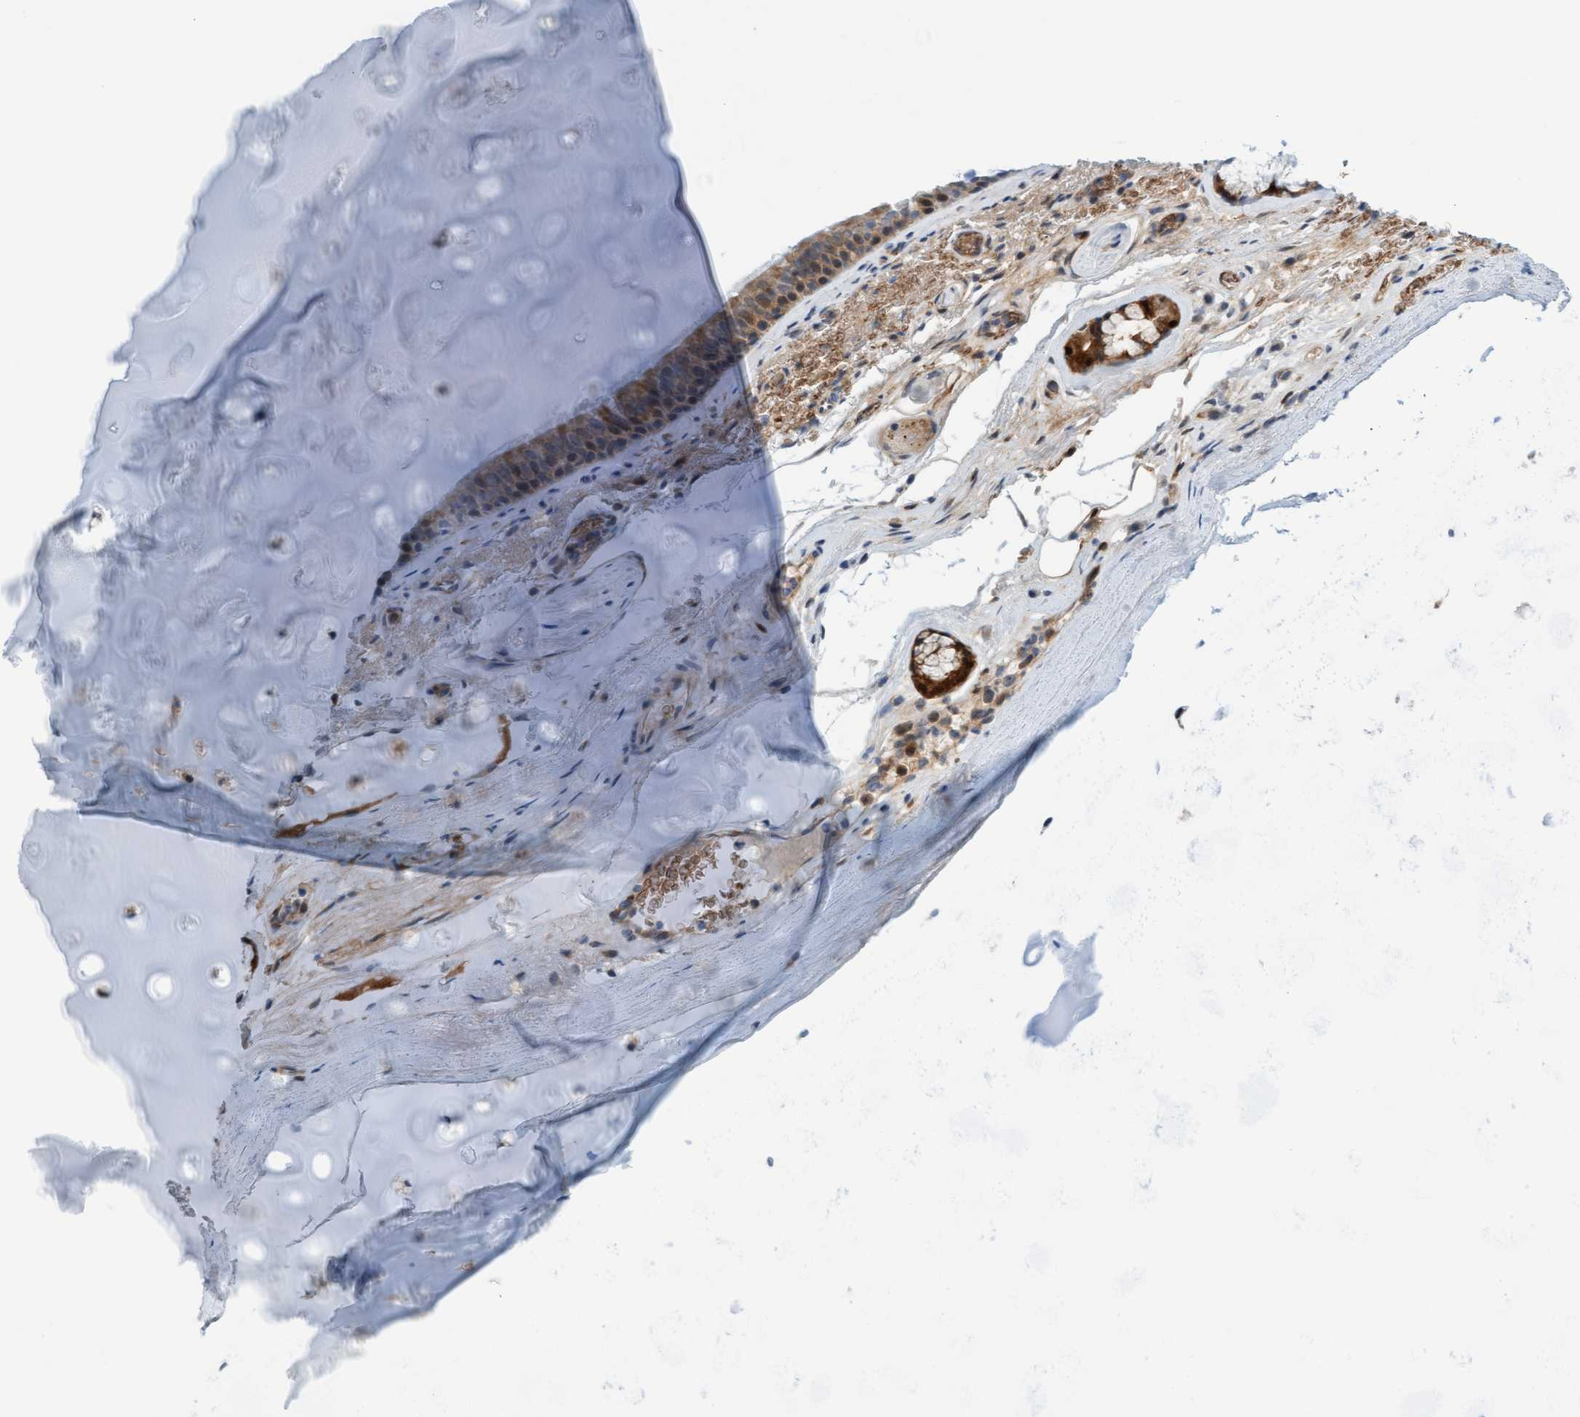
{"staining": {"intensity": "moderate", "quantity": ">75%", "location": "cytoplasmic/membranous,nuclear"}, "tissue": "bronchus", "cell_type": "Respiratory epithelial cells", "image_type": "normal", "snomed": [{"axis": "morphology", "description": "Normal tissue, NOS"}, {"axis": "topography", "description": "Cartilage tissue"}], "caption": "Respiratory epithelial cells reveal moderate cytoplasmic/membranous,nuclear staining in approximately >75% of cells in benign bronchus. (IHC, brightfield microscopy, high magnification).", "gene": "EIF4EBP1", "patient": {"sex": "female", "age": 63}}